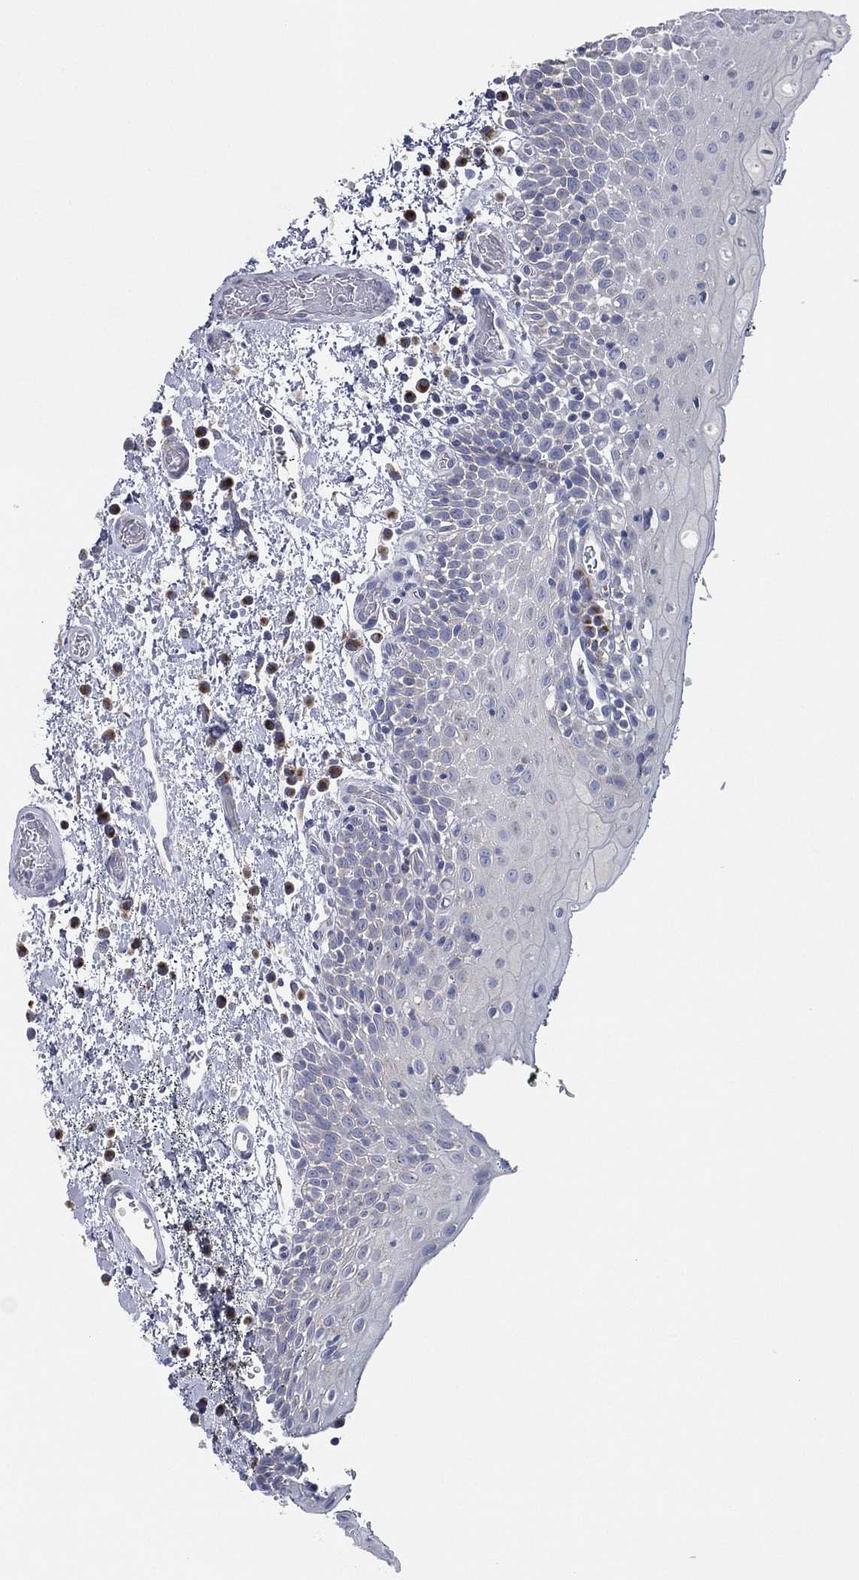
{"staining": {"intensity": "negative", "quantity": "none", "location": "none"}, "tissue": "oral mucosa", "cell_type": "Squamous epithelial cells", "image_type": "normal", "snomed": [{"axis": "morphology", "description": "Normal tissue, NOS"}, {"axis": "morphology", "description": "Squamous cell carcinoma, NOS"}, {"axis": "topography", "description": "Oral tissue"}, {"axis": "topography", "description": "Tounge, NOS"}, {"axis": "topography", "description": "Head-Neck"}], "caption": "There is no significant positivity in squamous epithelial cells of oral mucosa. (Stains: DAB (3,3'-diaminobenzidine) immunohistochemistry (IHC) with hematoxylin counter stain, Microscopy: brightfield microscopy at high magnification).", "gene": "ATP8A2", "patient": {"sex": "female", "age": 80}}